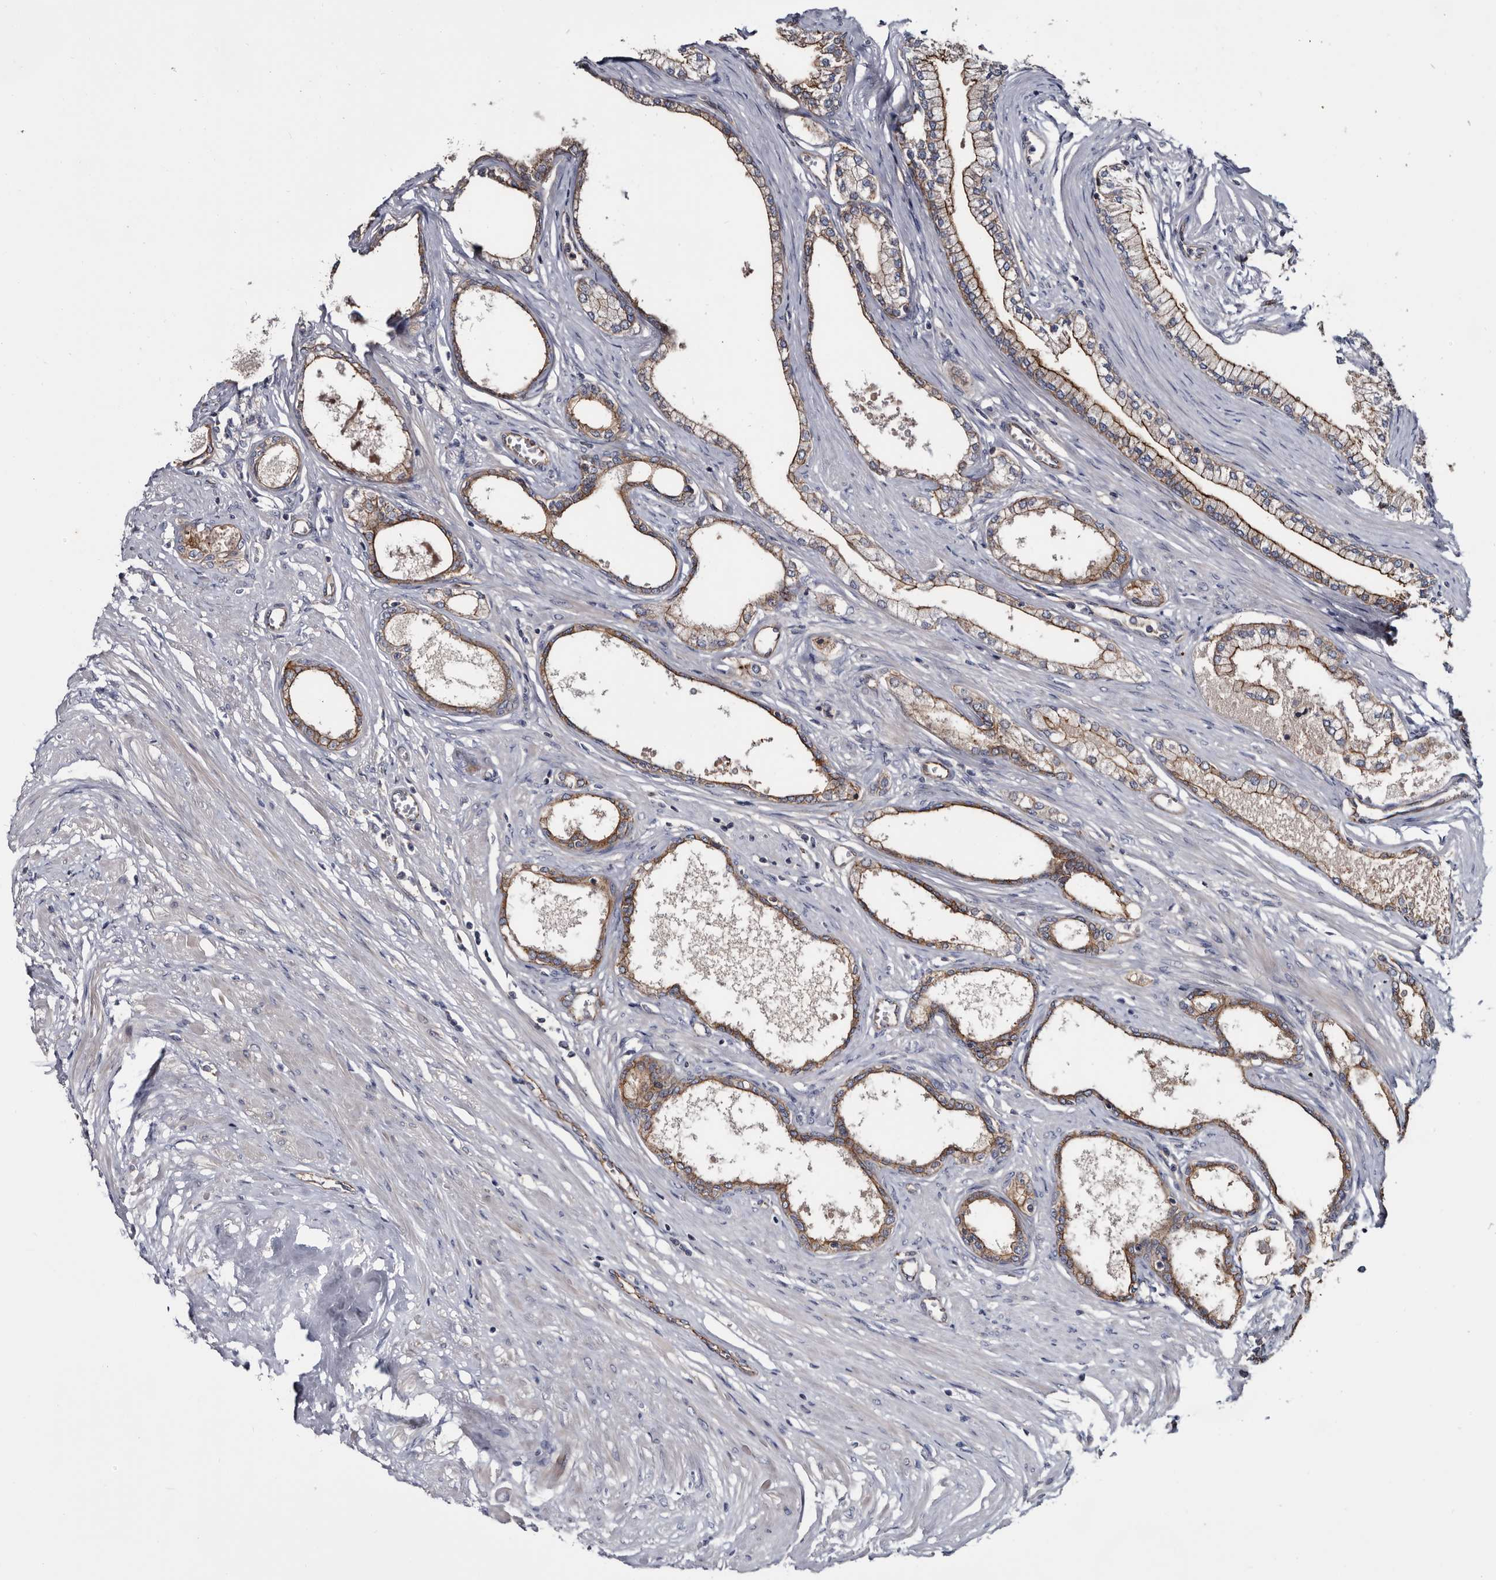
{"staining": {"intensity": "strong", "quantity": ">75%", "location": "cytoplasmic/membranous"}, "tissue": "prostate", "cell_type": "Glandular cells", "image_type": "normal", "snomed": [{"axis": "morphology", "description": "Normal tissue, NOS"}, {"axis": "morphology", "description": "Urothelial carcinoma, Low grade"}, {"axis": "topography", "description": "Urinary bladder"}, {"axis": "topography", "description": "Prostate"}], "caption": "Strong cytoplasmic/membranous positivity is appreciated in about >75% of glandular cells in normal prostate. The staining was performed using DAB (3,3'-diaminobenzidine) to visualize the protein expression in brown, while the nuclei were stained in blue with hematoxylin (Magnification: 20x).", "gene": "TSPAN17", "patient": {"sex": "male", "age": 60}}